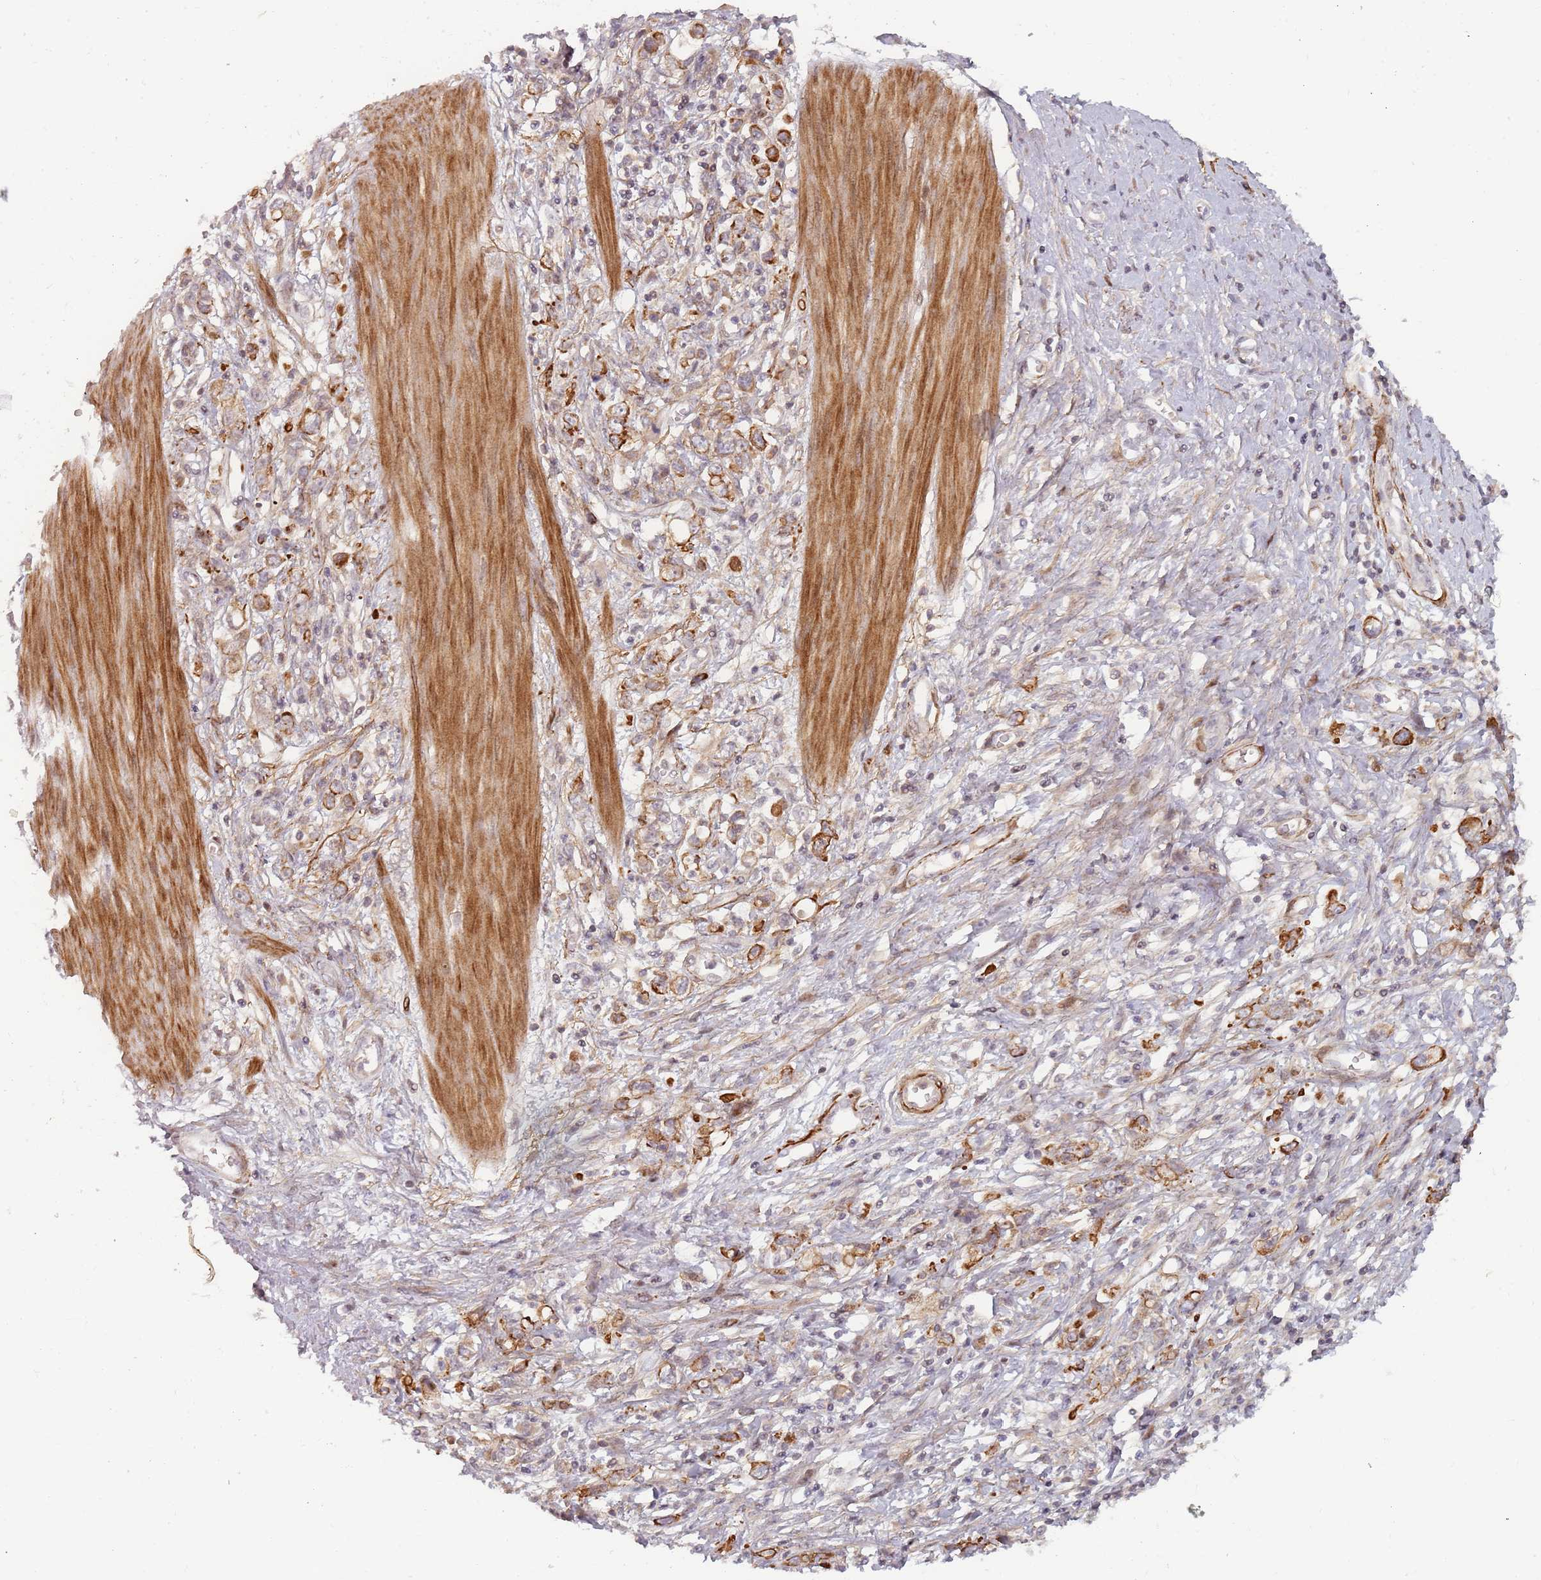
{"staining": {"intensity": "strong", "quantity": "25%-75%", "location": "cytoplasmic/membranous"}, "tissue": "stomach cancer", "cell_type": "Tumor cells", "image_type": "cancer", "snomed": [{"axis": "morphology", "description": "Adenocarcinoma, NOS"}, {"axis": "topography", "description": "Stomach"}], "caption": "IHC histopathology image of stomach adenocarcinoma stained for a protein (brown), which reveals high levels of strong cytoplasmic/membranous expression in approximately 25%-75% of tumor cells.", "gene": "RPS6KA2", "patient": {"sex": "female", "age": 76}}